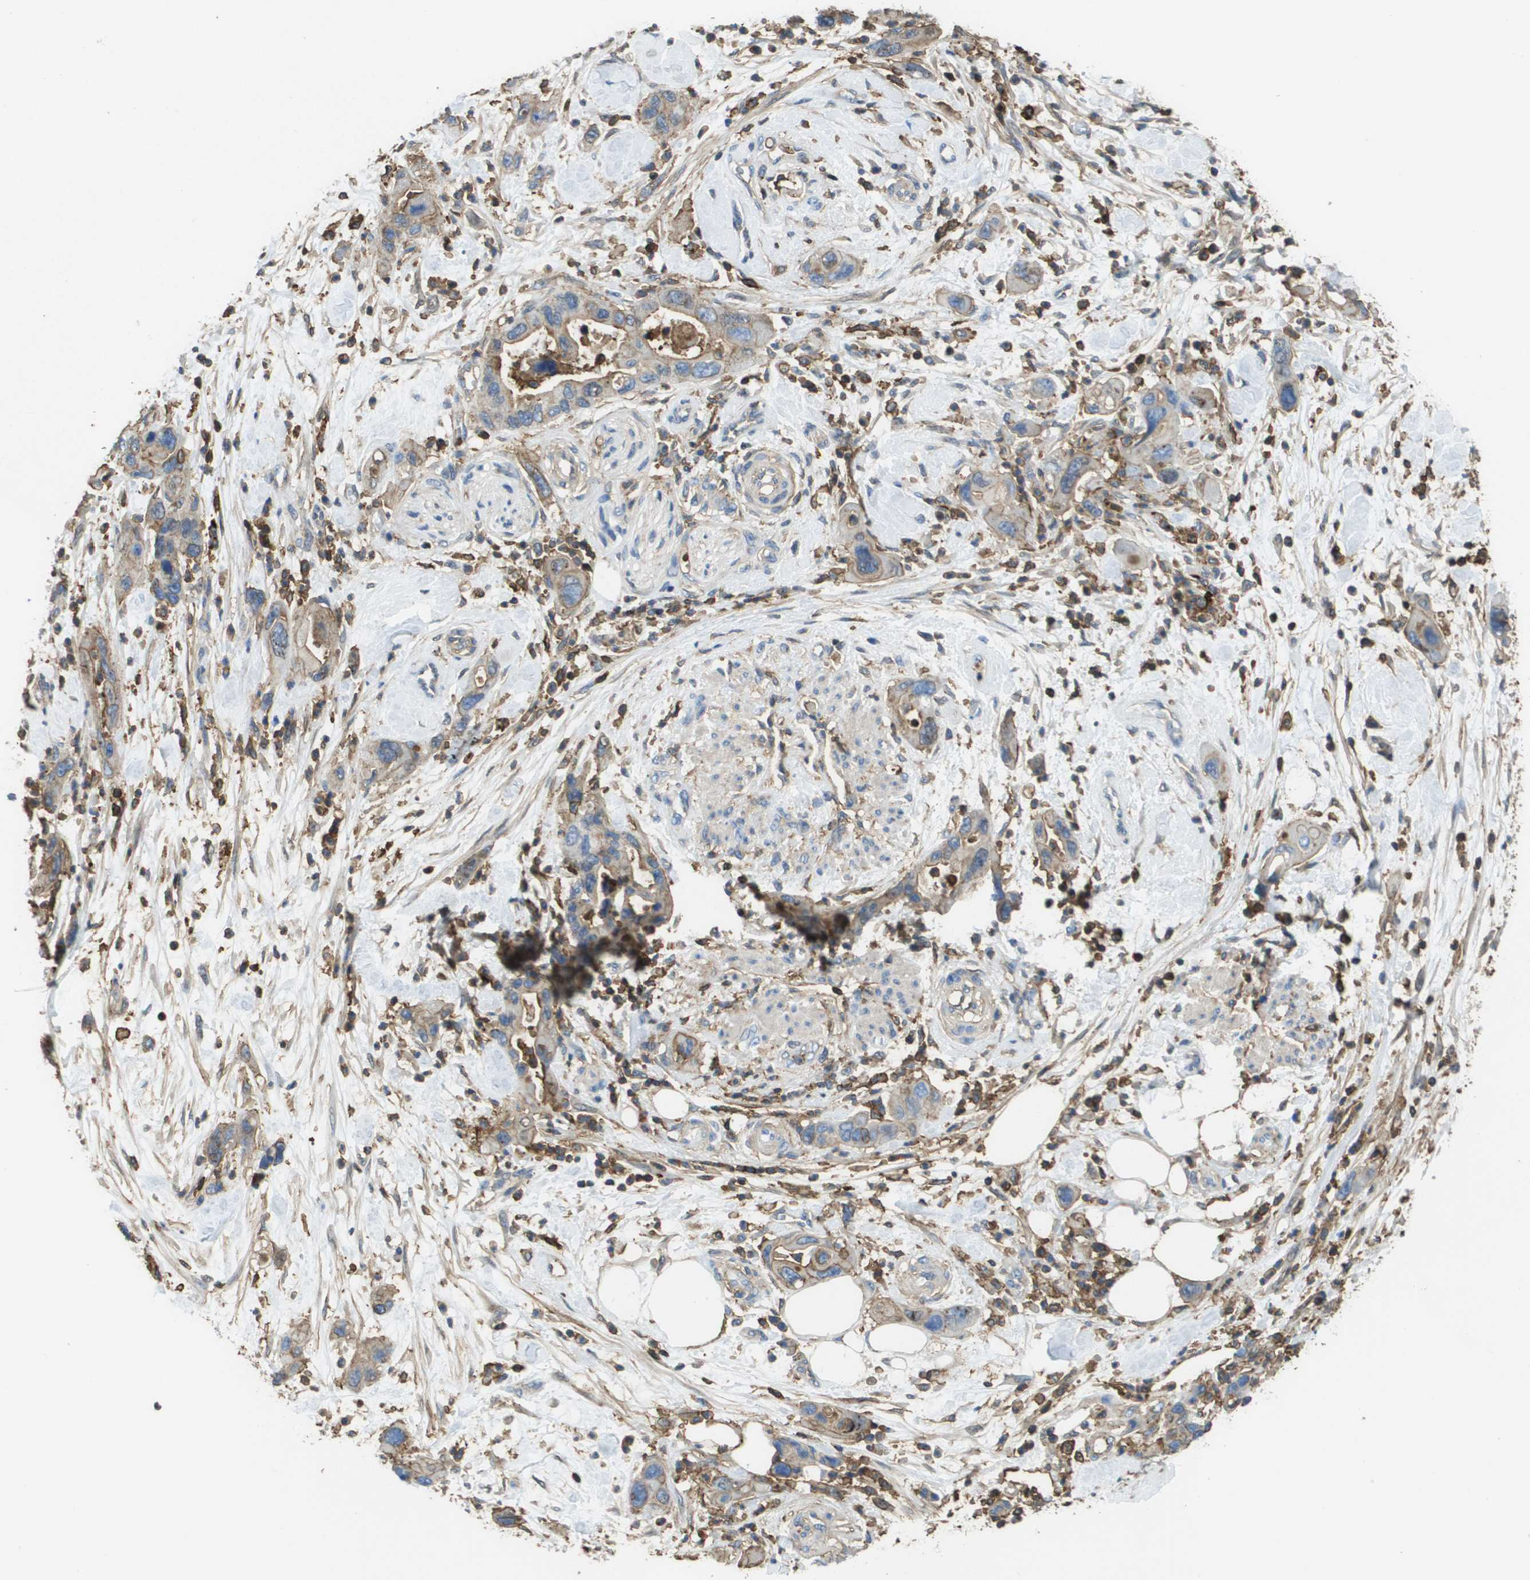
{"staining": {"intensity": "weak", "quantity": ">75%", "location": "cytoplasmic/membranous"}, "tissue": "pancreatic cancer", "cell_type": "Tumor cells", "image_type": "cancer", "snomed": [{"axis": "morphology", "description": "Normal tissue, NOS"}, {"axis": "morphology", "description": "Adenocarcinoma, NOS"}, {"axis": "topography", "description": "Pancreas"}], "caption": "Immunohistochemistry (IHC) of pancreatic cancer shows low levels of weak cytoplasmic/membranous staining in about >75% of tumor cells. (brown staining indicates protein expression, while blue staining denotes nuclei).", "gene": "PASK", "patient": {"sex": "female", "age": 71}}